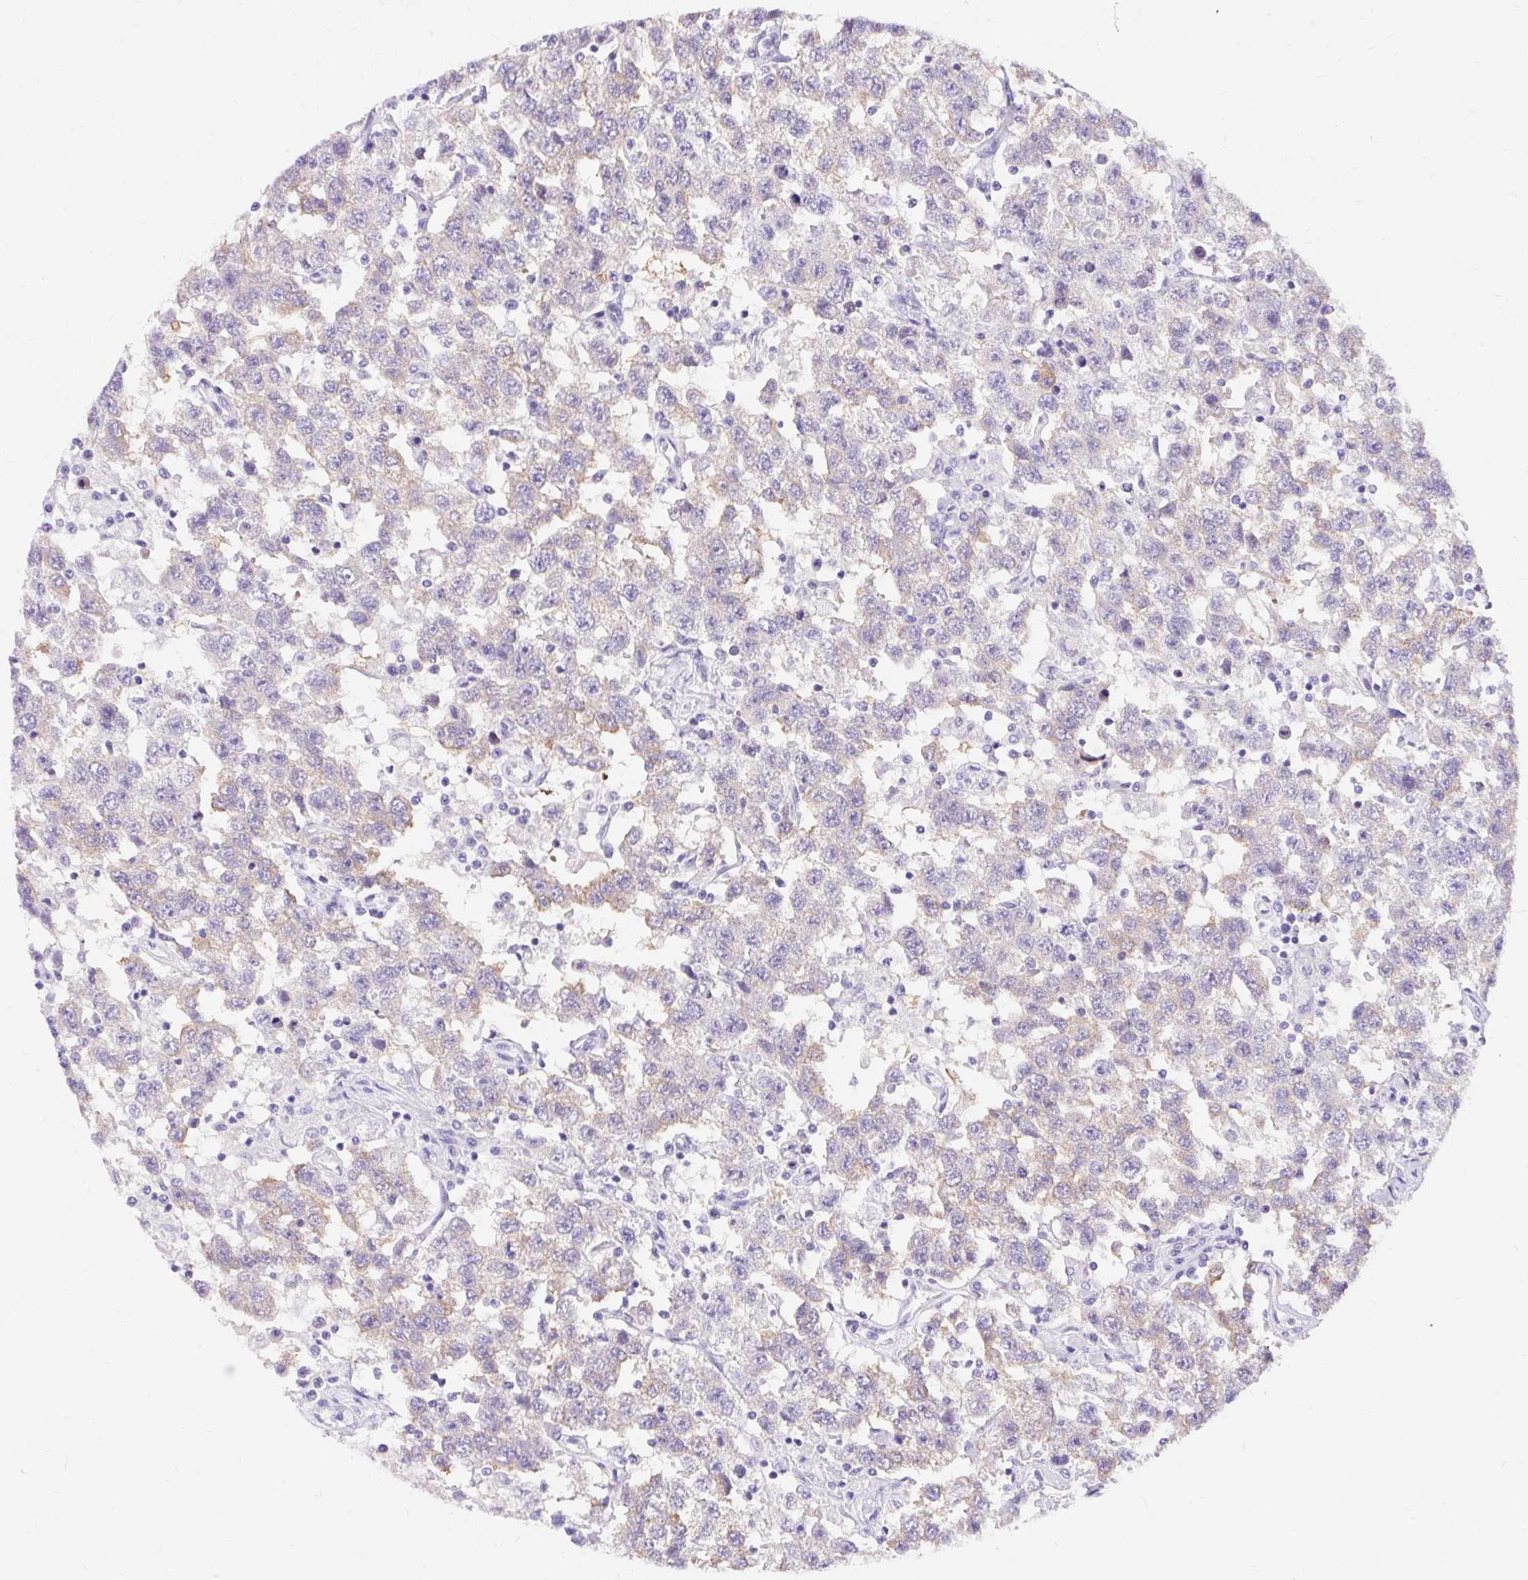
{"staining": {"intensity": "weak", "quantity": ">75%", "location": "cytoplasmic/membranous"}, "tissue": "testis cancer", "cell_type": "Tumor cells", "image_type": "cancer", "snomed": [{"axis": "morphology", "description": "Seminoma, NOS"}, {"axis": "topography", "description": "Testis"}], "caption": "Immunohistochemistry of testis seminoma shows low levels of weak cytoplasmic/membranous positivity in approximately >75% of tumor cells.", "gene": "GOLGA8A", "patient": {"sex": "male", "age": 41}}